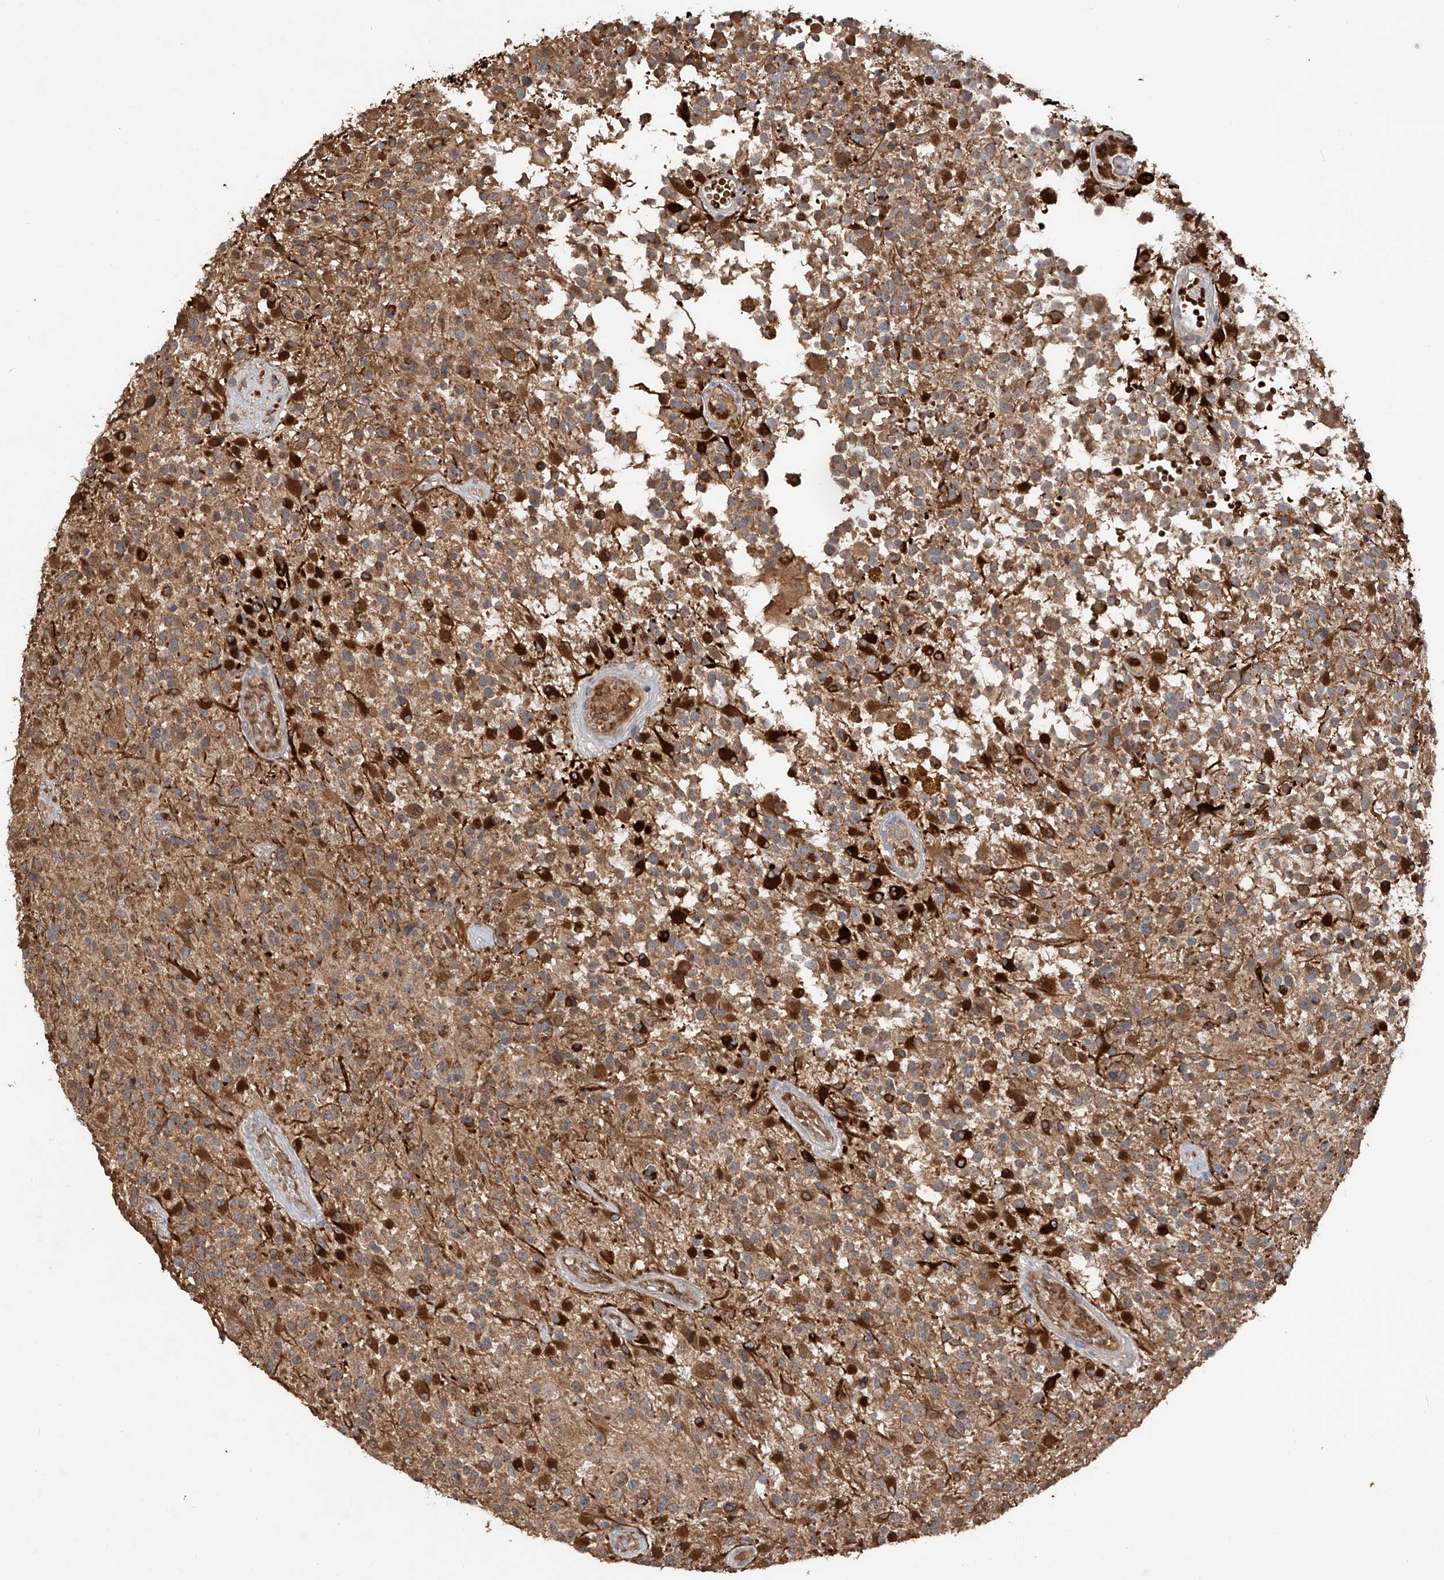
{"staining": {"intensity": "moderate", "quantity": ">75%", "location": "cytoplasmic/membranous"}, "tissue": "glioma", "cell_type": "Tumor cells", "image_type": "cancer", "snomed": [{"axis": "morphology", "description": "Glioma, malignant, High grade"}, {"axis": "morphology", "description": "Glioblastoma, NOS"}, {"axis": "topography", "description": "Brain"}], "caption": "Glioma was stained to show a protein in brown. There is medium levels of moderate cytoplasmic/membranous positivity in about >75% of tumor cells.", "gene": "EDN1", "patient": {"sex": "male", "age": 60}}